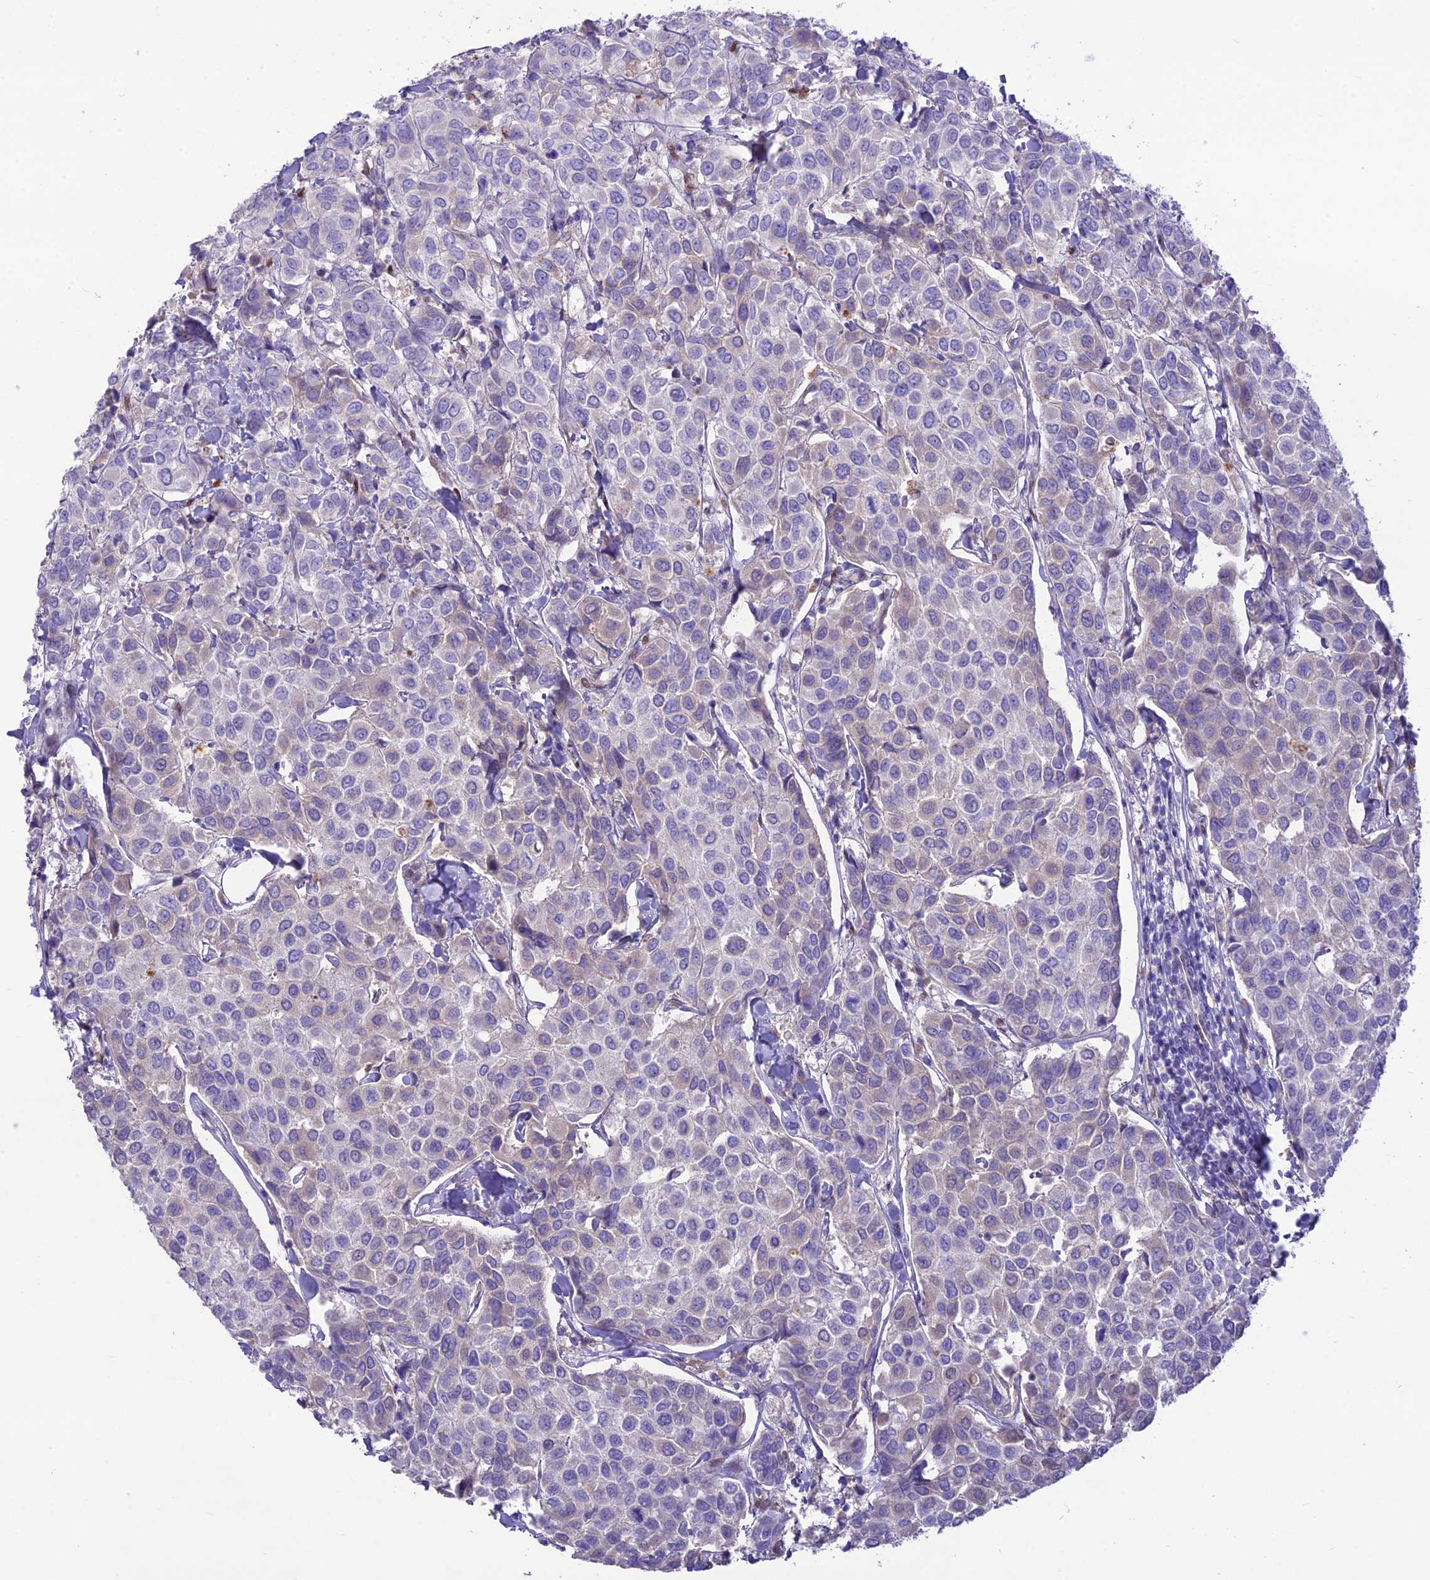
{"staining": {"intensity": "negative", "quantity": "none", "location": "none"}, "tissue": "breast cancer", "cell_type": "Tumor cells", "image_type": "cancer", "snomed": [{"axis": "morphology", "description": "Duct carcinoma"}, {"axis": "topography", "description": "Breast"}], "caption": "Photomicrograph shows no protein staining in tumor cells of breast cancer tissue.", "gene": "NOVA2", "patient": {"sex": "female", "age": 55}}